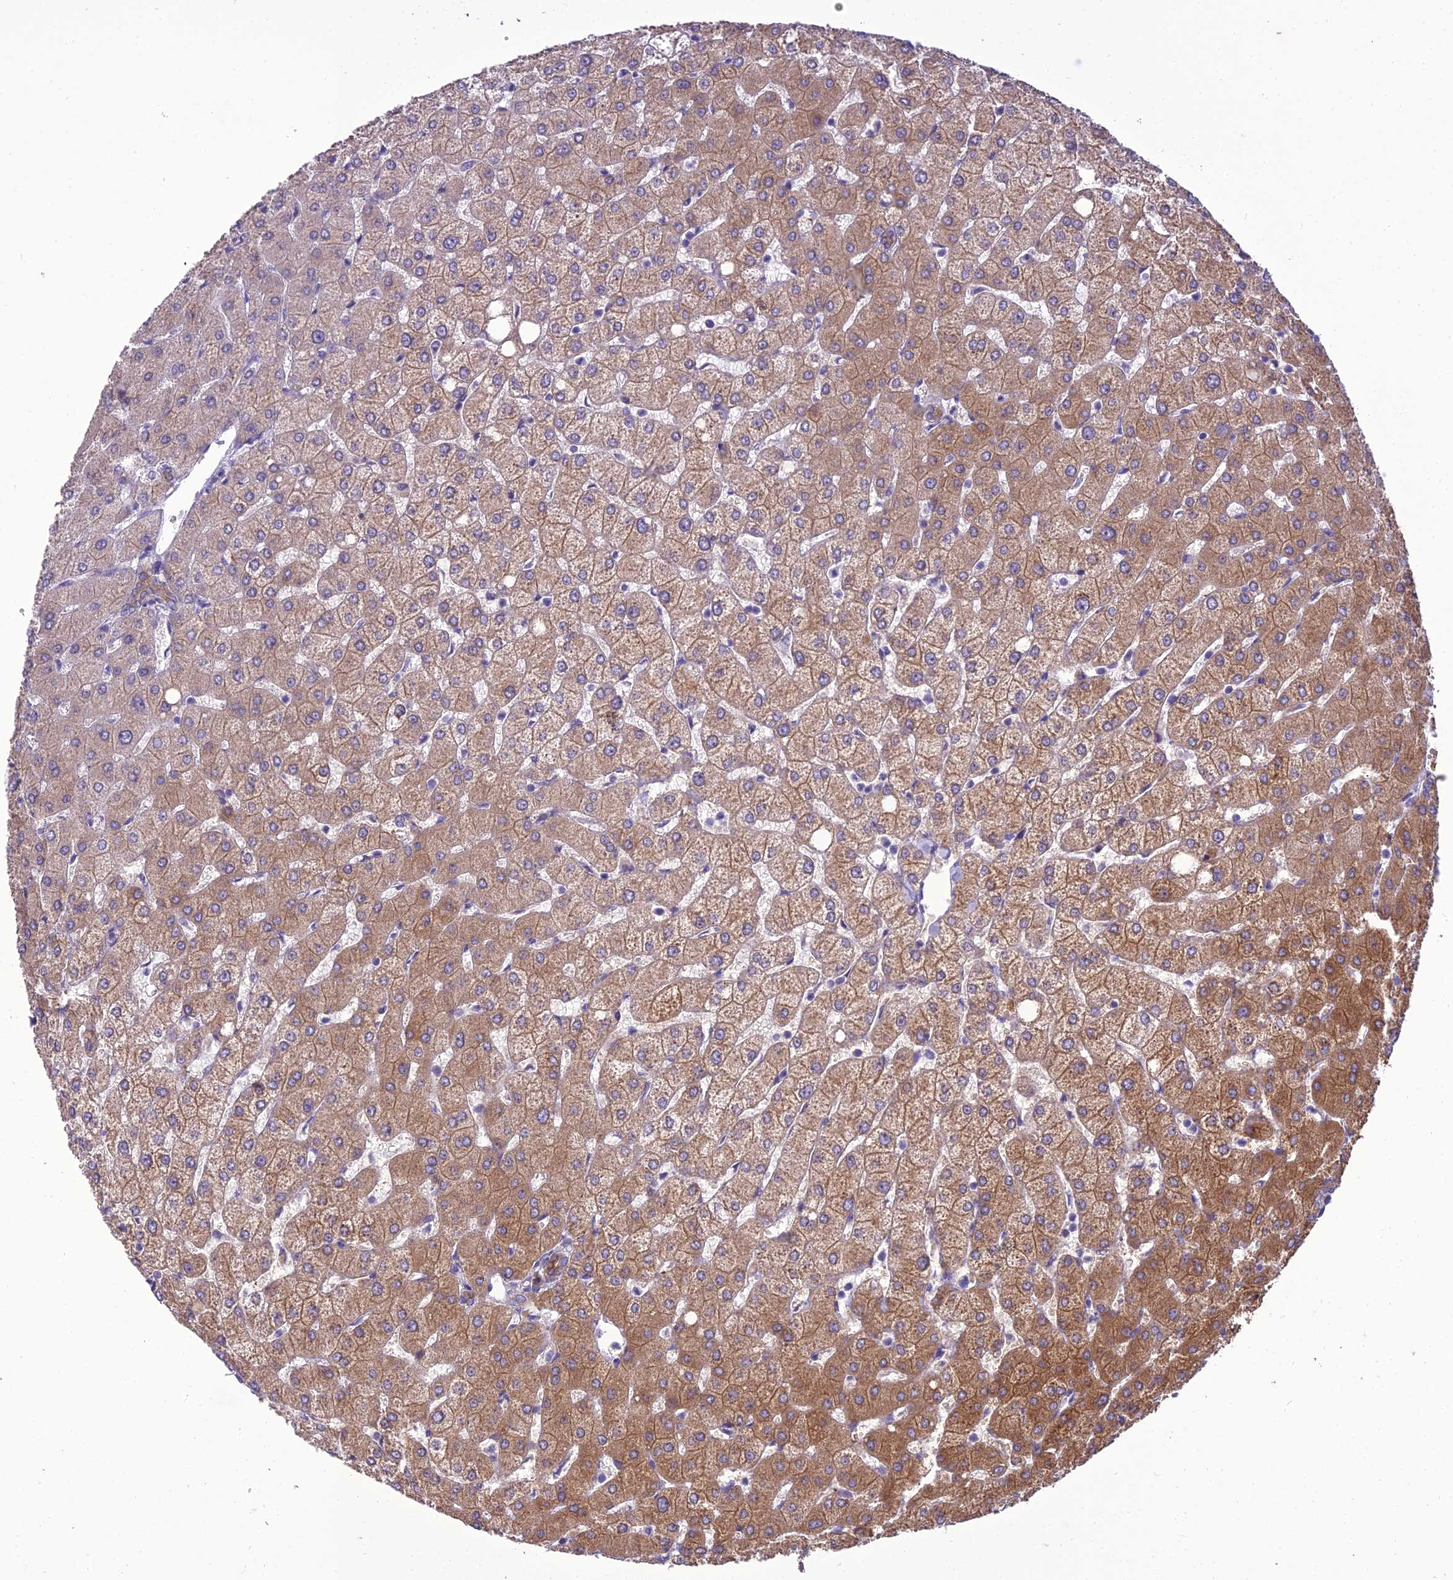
{"staining": {"intensity": "moderate", "quantity": "25%-75%", "location": "cytoplasmic/membranous"}, "tissue": "liver", "cell_type": "Cholangiocytes", "image_type": "normal", "snomed": [{"axis": "morphology", "description": "Normal tissue, NOS"}, {"axis": "topography", "description": "Liver"}], "caption": "Protein staining reveals moderate cytoplasmic/membranous staining in approximately 25%-75% of cholangiocytes in unremarkable liver.", "gene": "SCRT1", "patient": {"sex": "female", "age": 54}}